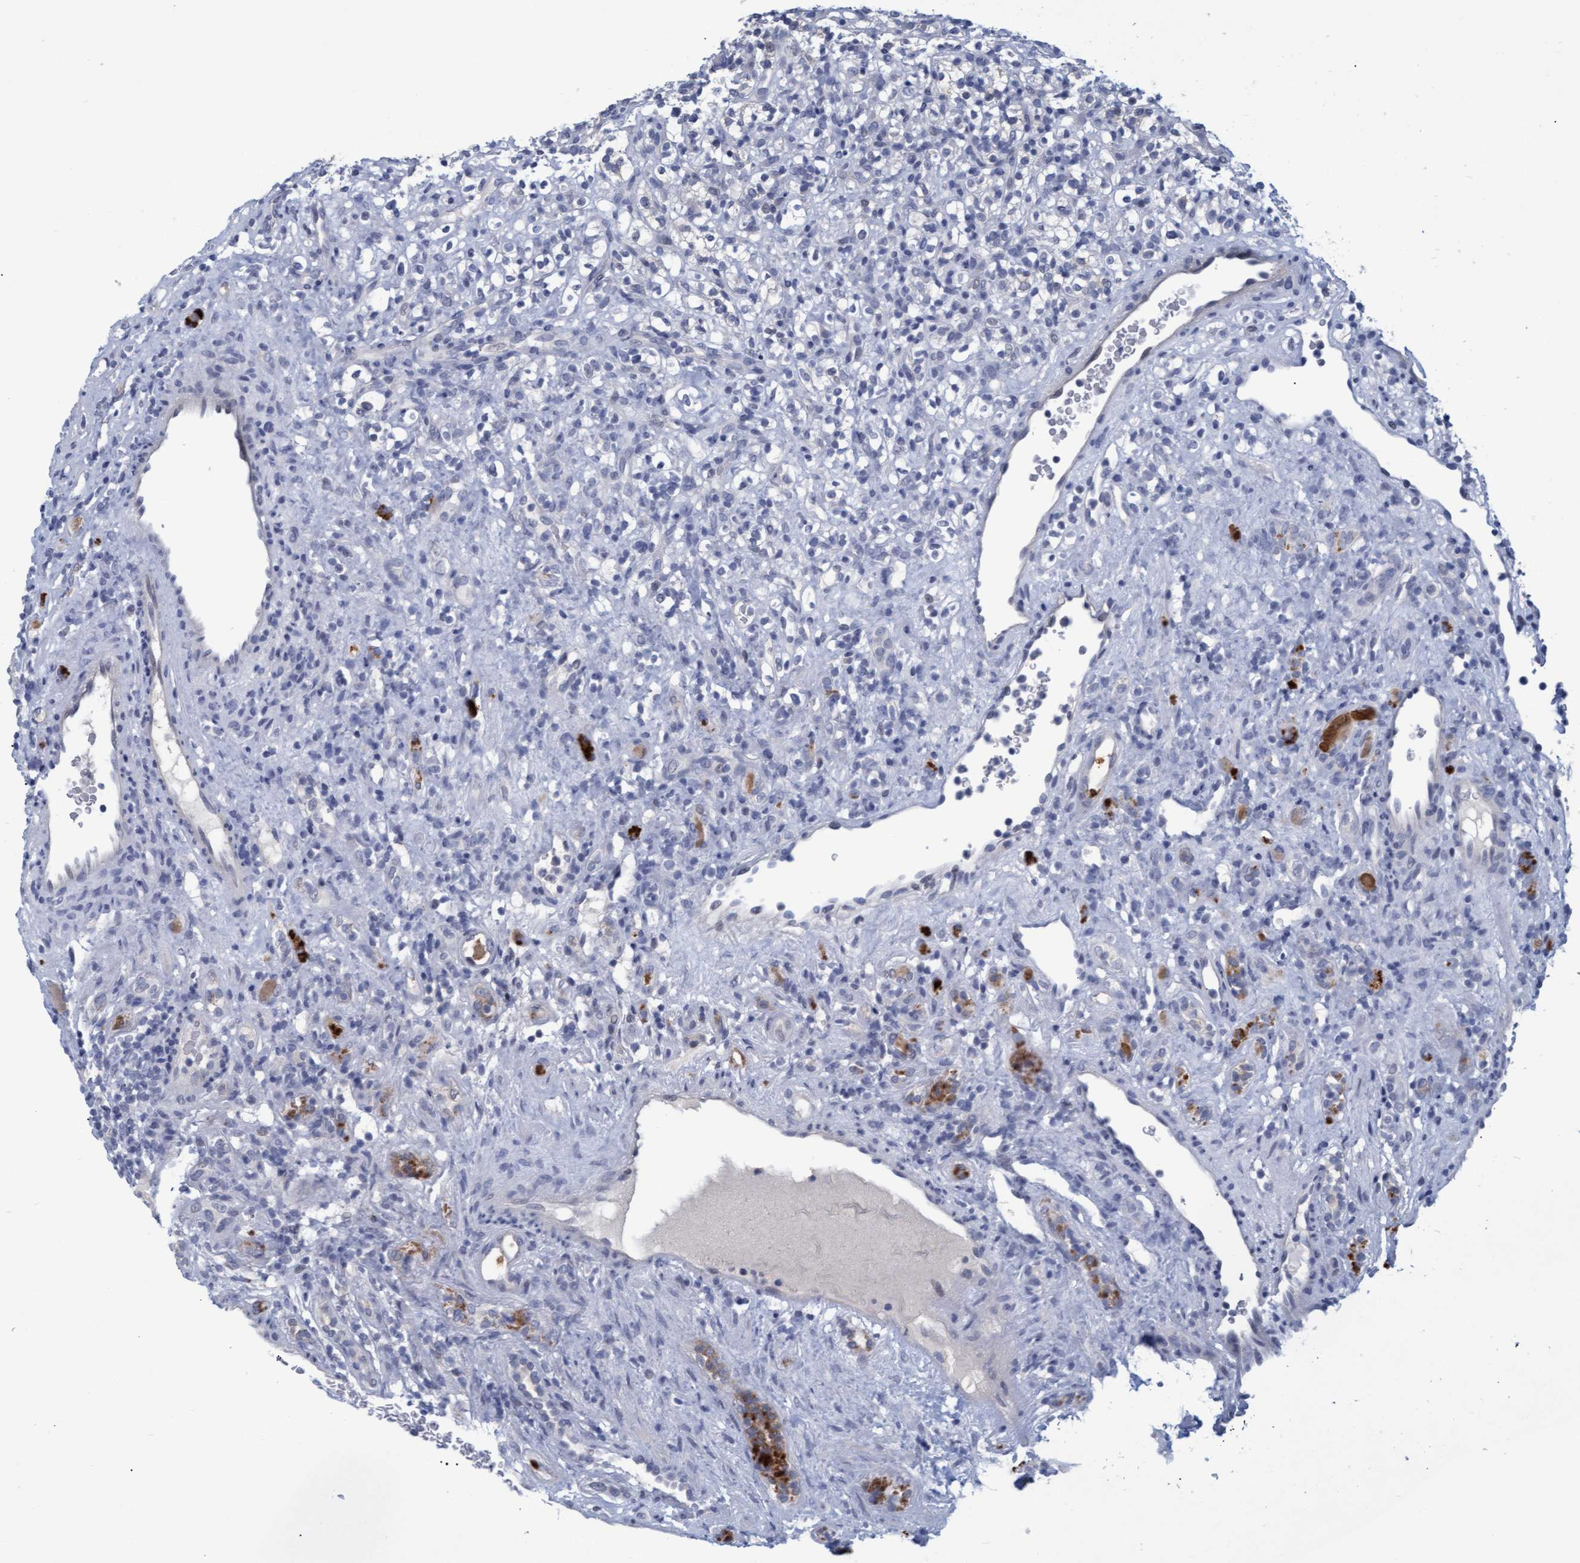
{"staining": {"intensity": "negative", "quantity": "none", "location": "none"}, "tissue": "renal cancer", "cell_type": "Tumor cells", "image_type": "cancer", "snomed": [{"axis": "morphology", "description": "Normal tissue, NOS"}, {"axis": "morphology", "description": "Adenocarcinoma, NOS"}, {"axis": "topography", "description": "Kidney"}], "caption": "A micrograph of human adenocarcinoma (renal) is negative for staining in tumor cells.", "gene": "PROCA1", "patient": {"sex": "female", "age": 72}}